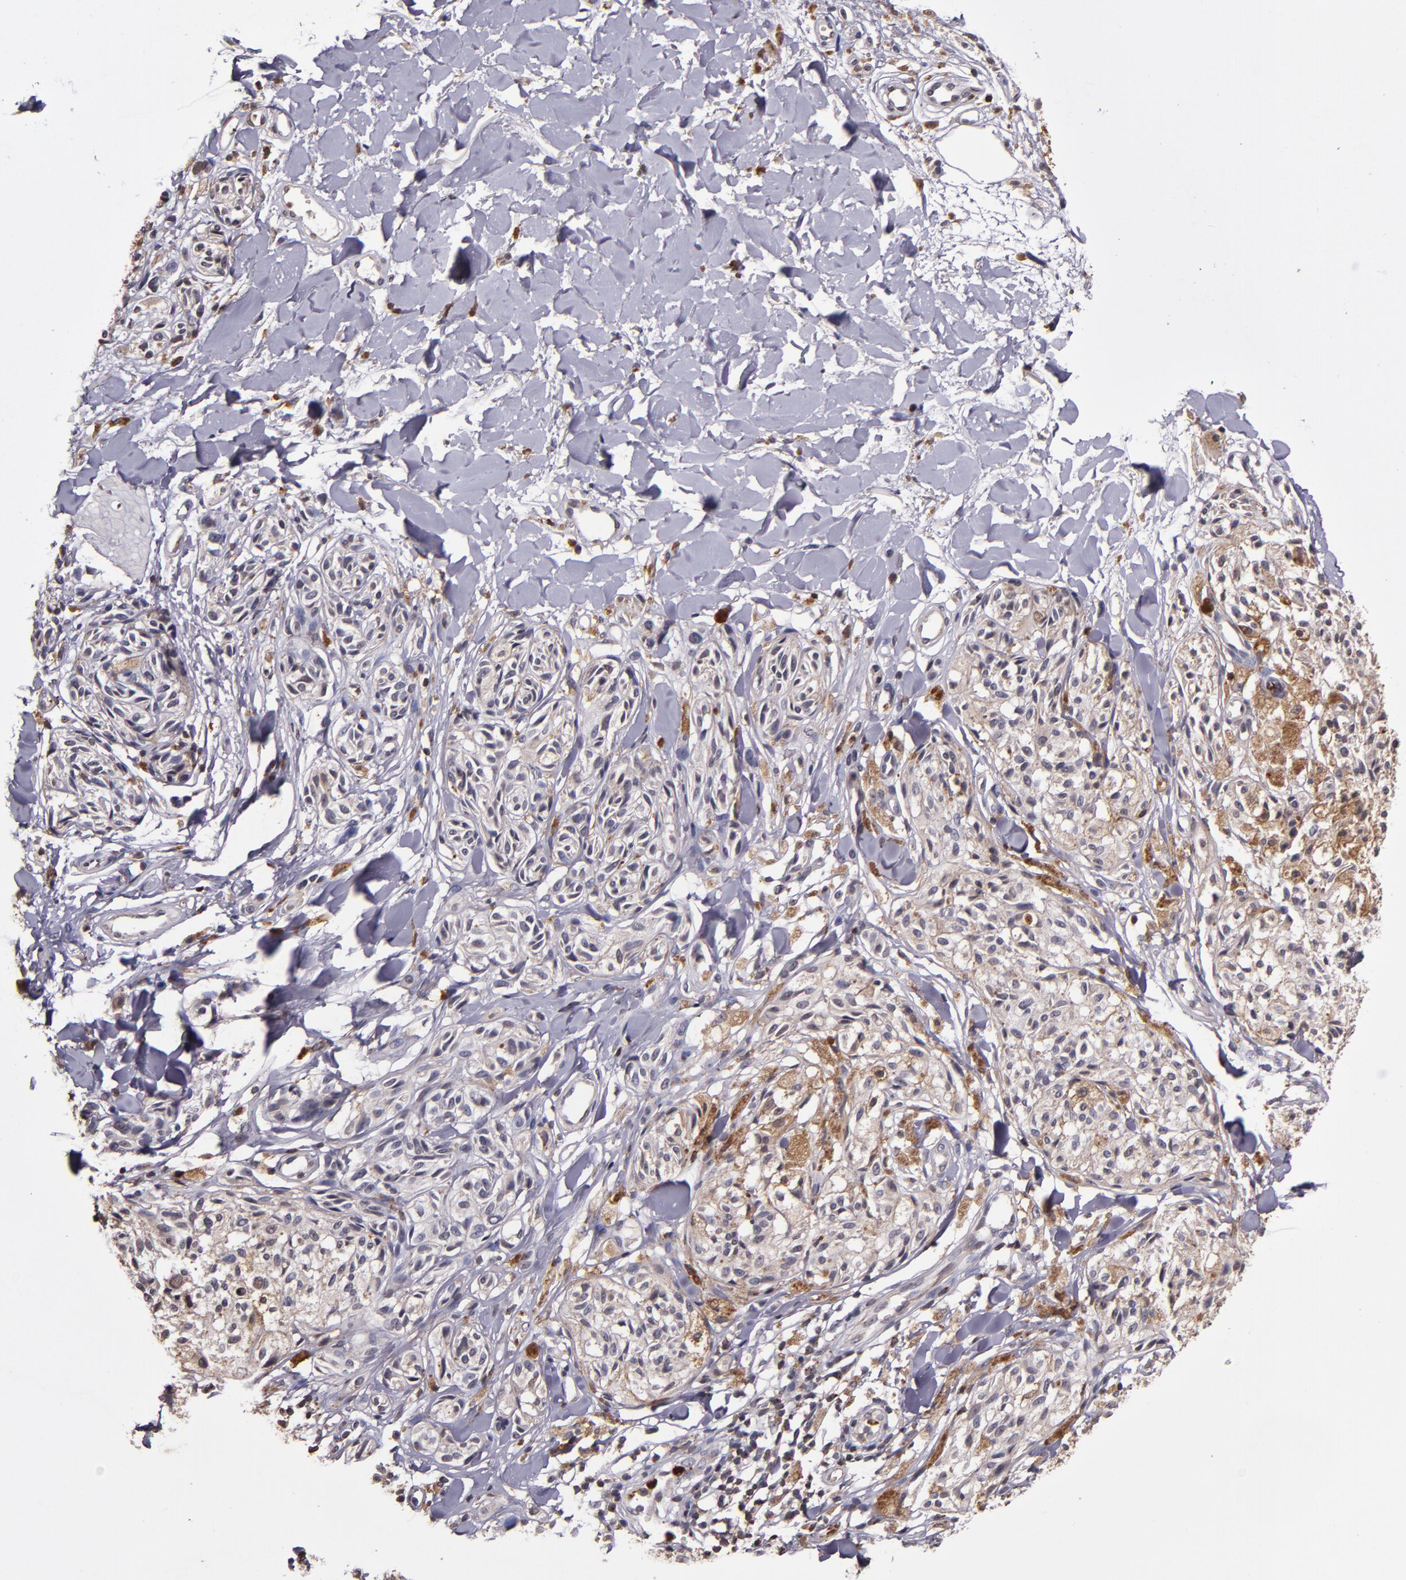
{"staining": {"intensity": "negative", "quantity": "none", "location": "none"}, "tissue": "melanoma", "cell_type": "Tumor cells", "image_type": "cancer", "snomed": [{"axis": "morphology", "description": "Malignant melanoma, Metastatic site"}, {"axis": "topography", "description": "Skin"}], "caption": "High magnification brightfield microscopy of malignant melanoma (metastatic site) stained with DAB (brown) and counterstained with hematoxylin (blue): tumor cells show no significant staining.", "gene": "SLC2A3", "patient": {"sex": "female", "age": 66}}